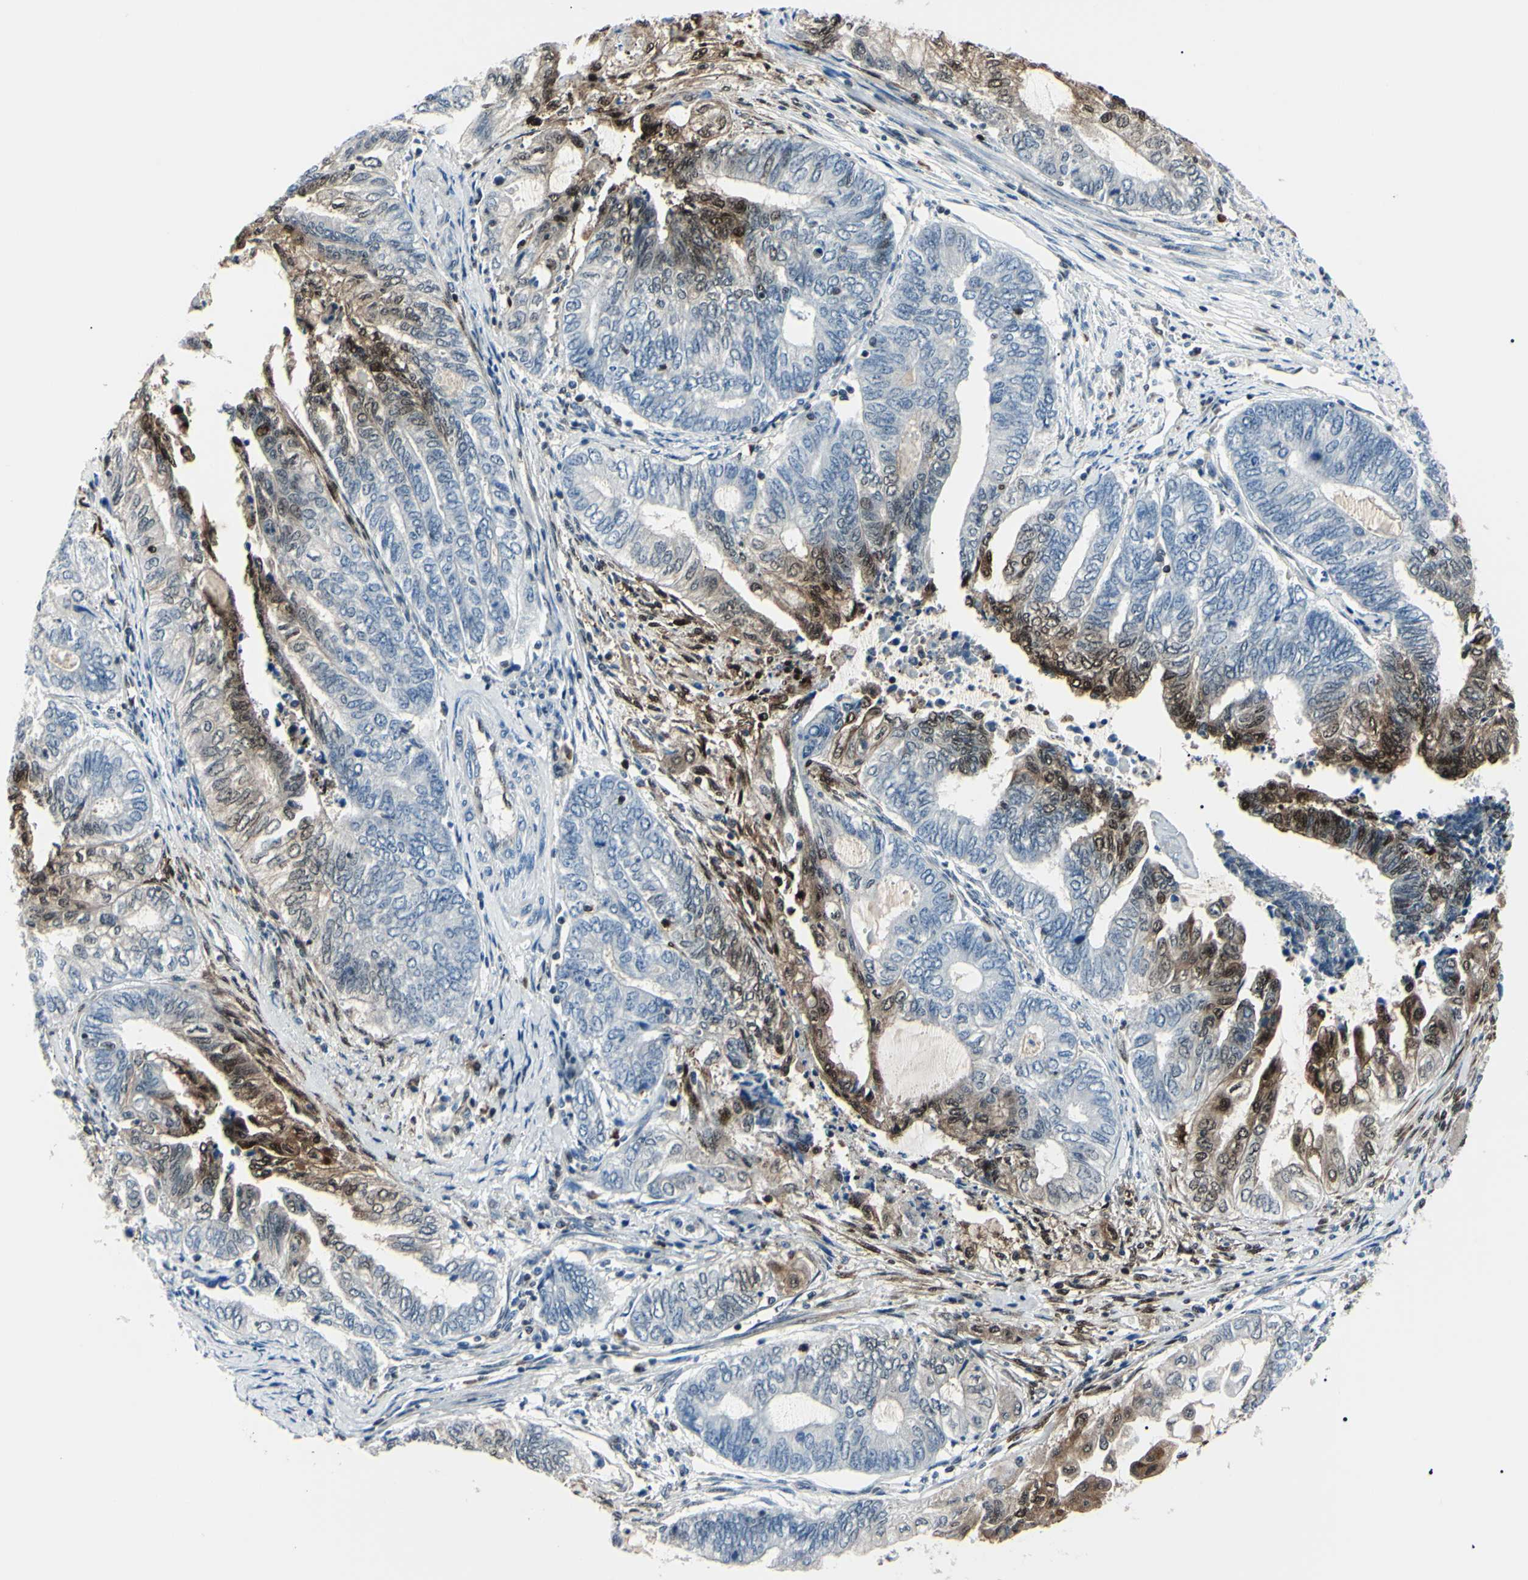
{"staining": {"intensity": "moderate", "quantity": "25%-75%", "location": "cytoplasmic/membranous,nuclear"}, "tissue": "endometrial cancer", "cell_type": "Tumor cells", "image_type": "cancer", "snomed": [{"axis": "morphology", "description": "Adenocarcinoma, NOS"}, {"axis": "topography", "description": "Uterus"}, {"axis": "topography", "description": "Endometrium"}], "caption": "A medium amount of moderate cytoplasmic/membranous and nuclear positivity is present in about 25%-75% of tumor cells in endometrial cancer tissue.", "gene": "PGK1", "patient": {"sex": "female", "age": 70}}